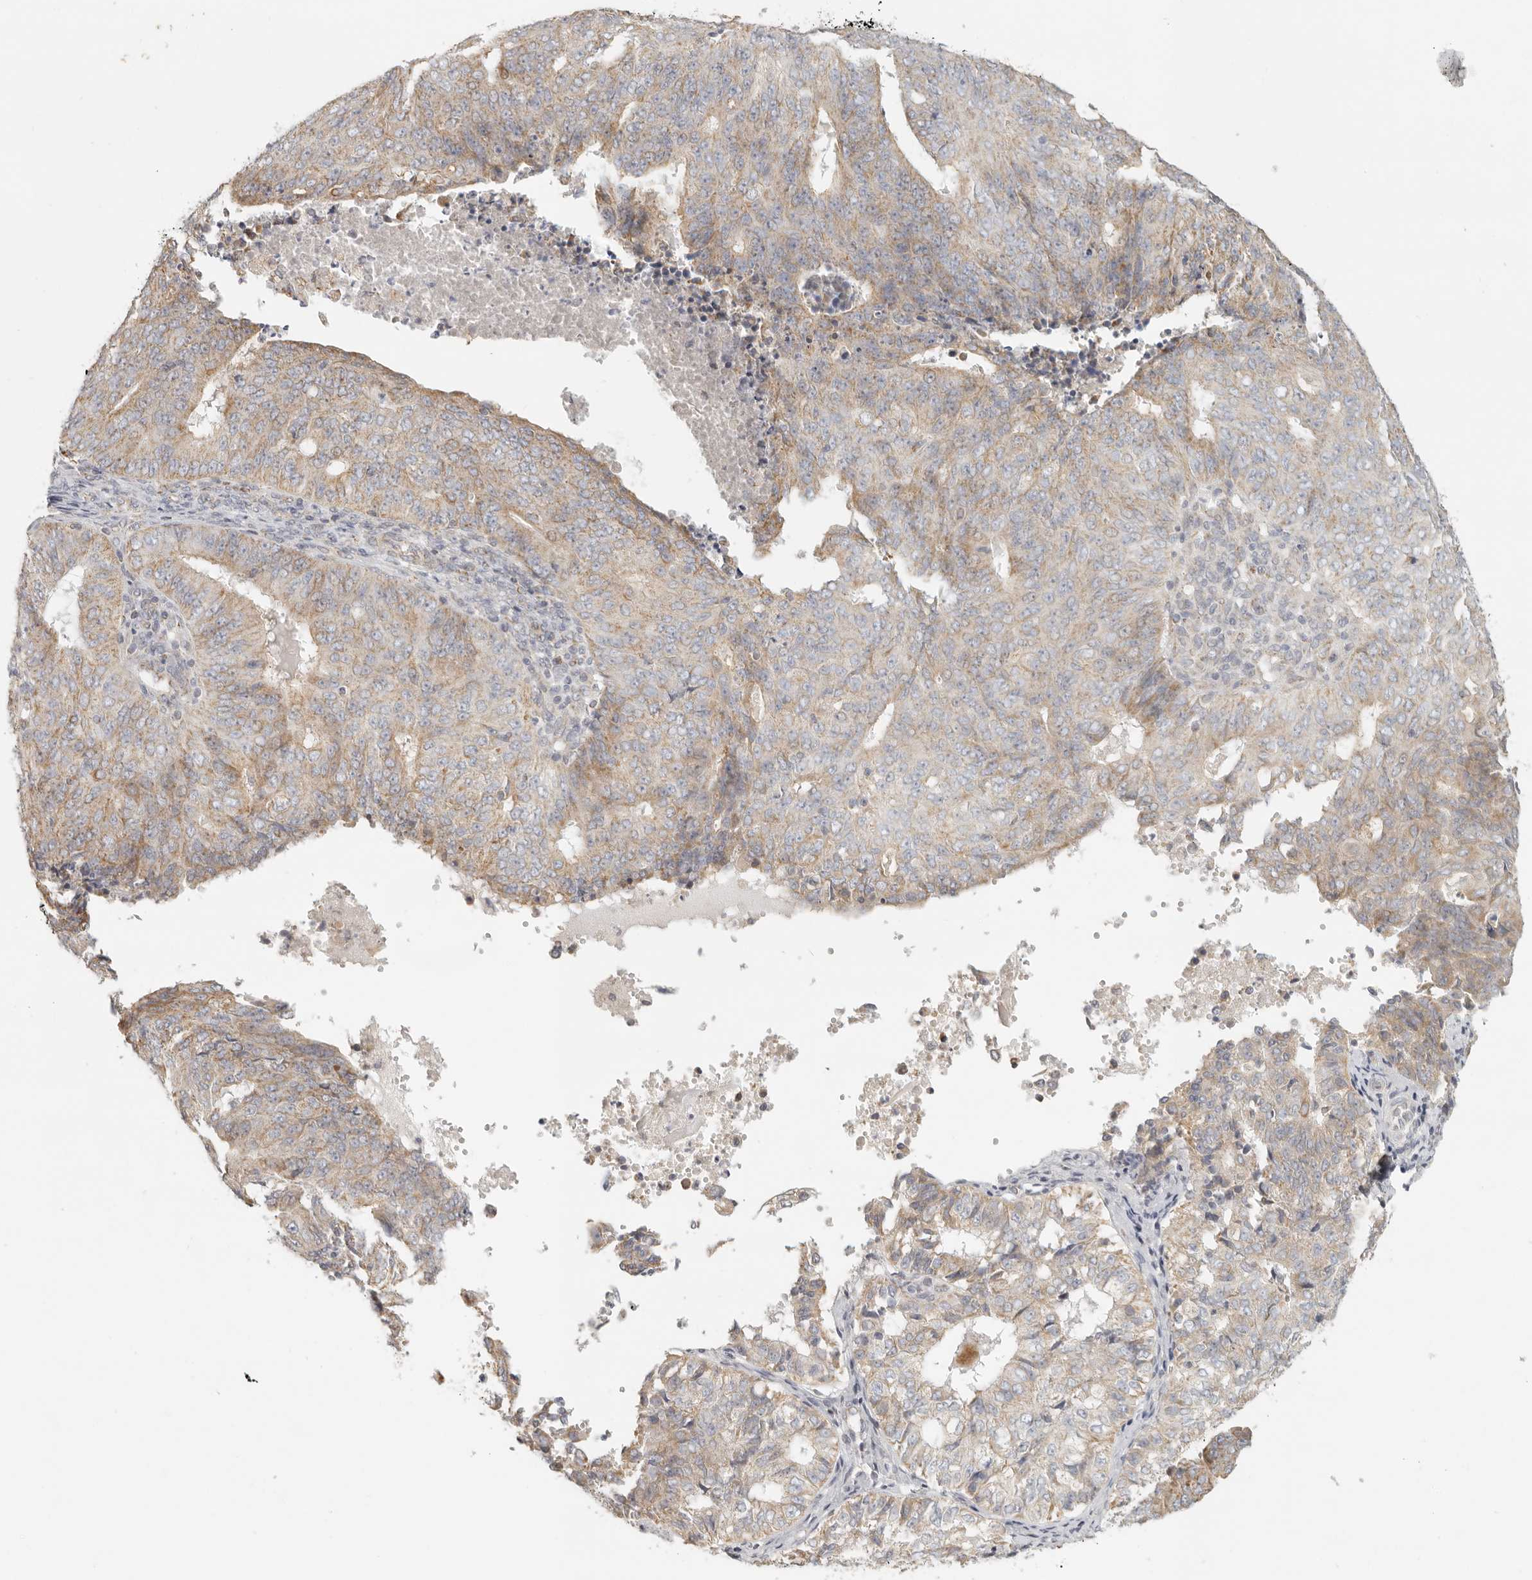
{"staining": {"intensity": "moderate", "quantity": ">75%", "location": "cytoplasmic/membranous"}, "tissue": "endometrial cancer", "cell_type": "Tumor cells", "image_type": "cancer", "snomed": [{"axis": "morphology", "description": "Adenocarcinoma, NOS"}, {"axis": "topography", "description": "Endometrium"}], "caption": "DAB (3,3'-diaminobenzidine) immunohistochemical staining of adenocarcinoma (endometrial) demonstrates moderate cytoplasmic/membranous protein positivity in about >75% of tumor cells. The staining was performed using DAB (3,3'-diaminobenzidine) to visualize the protein expression in brown, while the nuclei were stained in blue with hematoxylin (Magnification: 20x).", "gene": "KDF1", "patient": {"sex": "female", "age": 32}}